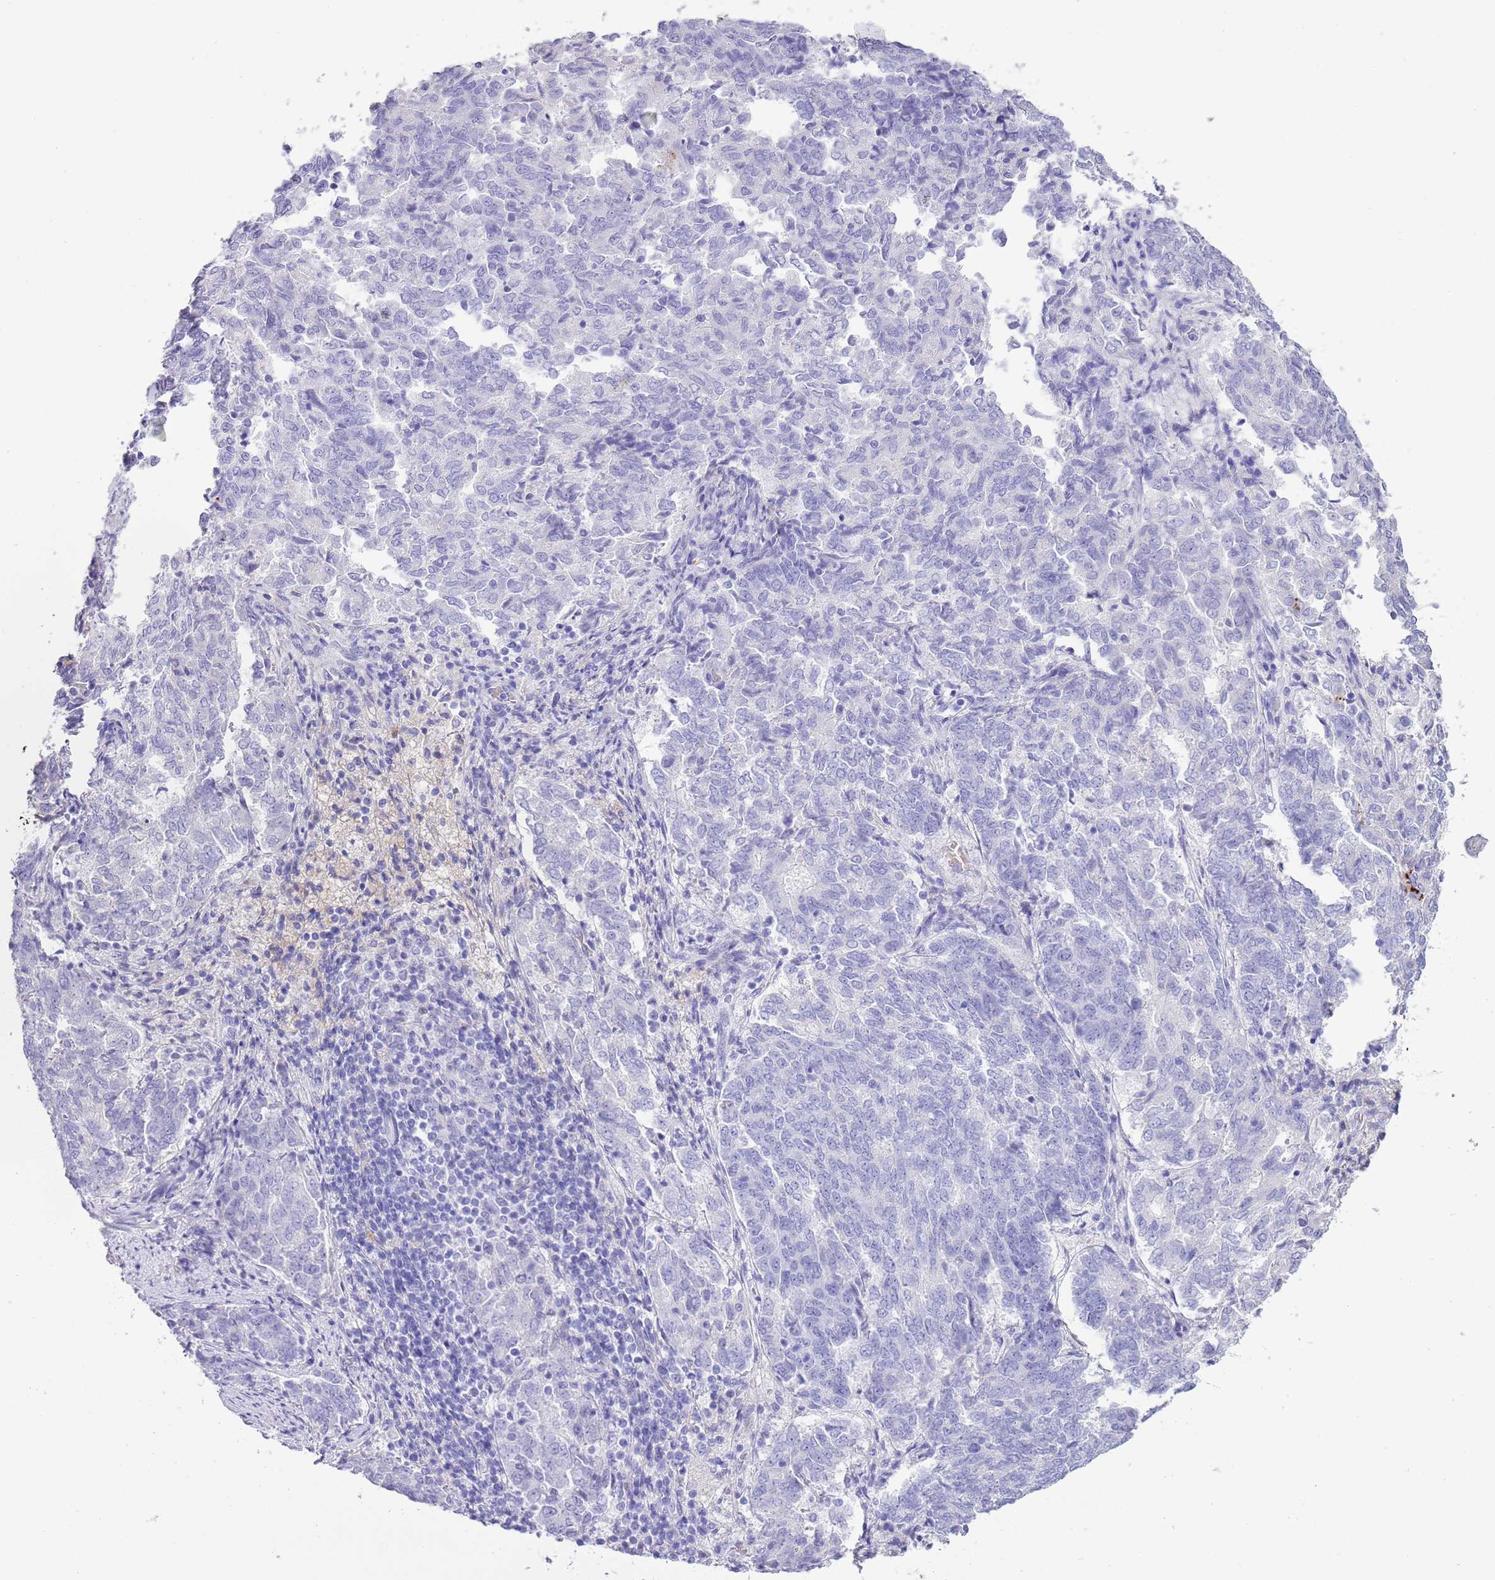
{"staining": {"intensity": "negative", "quantity": "none", "location": "none"}, "tissue": "endometrial cancer", "cell_type": "Tumor cells", "image_type": "cancer", "snomed": [{"axis": "morphology", "description": "Adenocarcinoma, NOS"}, {"axis": "topography", "description": "Endometrium"}], "caption": "An immunohistochemistry (IHC) histopathology image of endometrial cancer is shown. There is no staining in tumor cells of endometrial cancer. (DAB (3,3'-diaminobenzidine) IHC, high magnification).", "gene": "ABHD17C", "patient": {"sex": "female", "age": 80}}